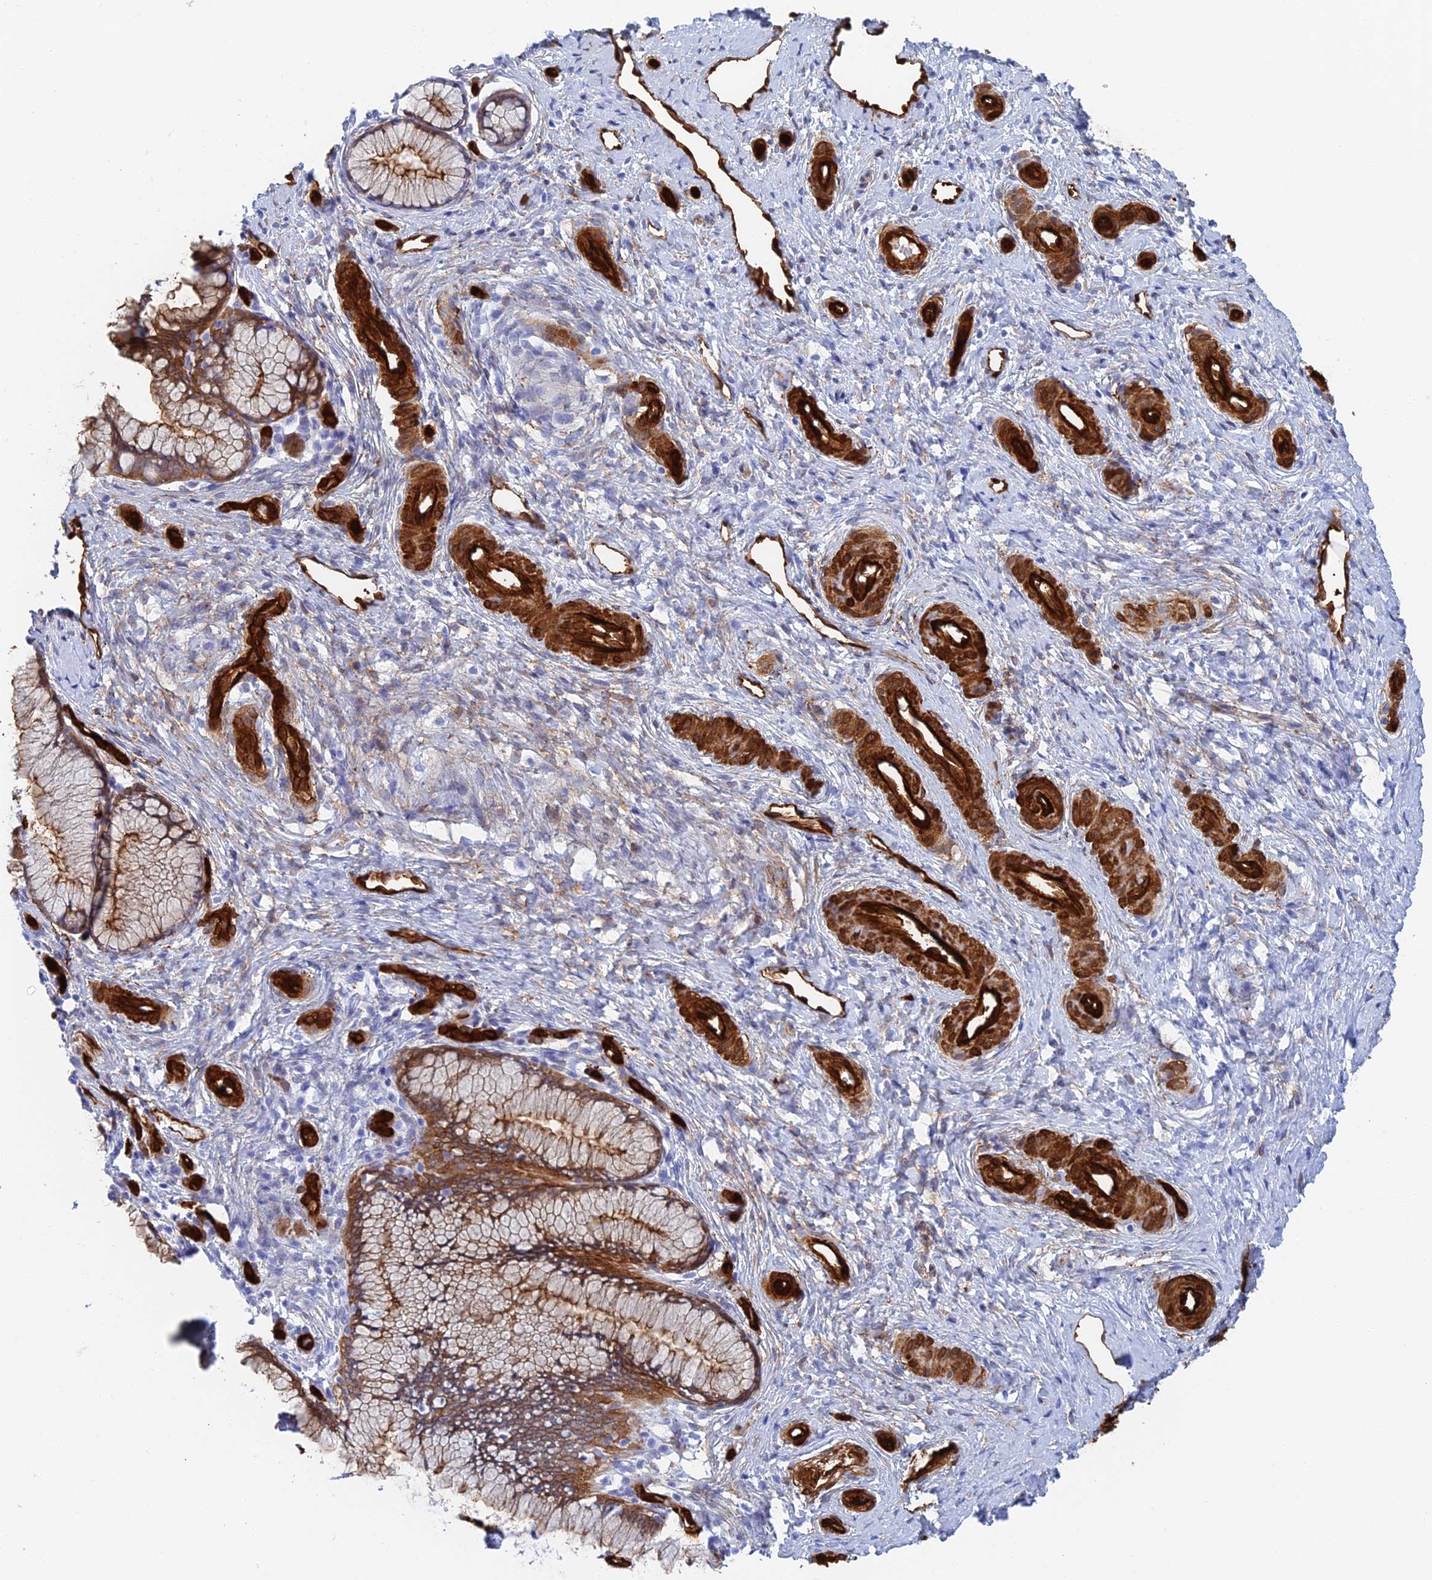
{"staining": {"intensity": "strong", "quantity": ">75%", "location": "cytoplasmic/membranous"}, "tissue": "cervix", "cell_type": "Glandular cells", "image_type": "normal", "snomed": [{"axis": "morphology", "description": "Normal tissue, NOS"}, {"axis": "topography", "description": "Cervix"}], "caption": "Protein analysis of benign cervix demonstrates strong cytoplasmic/membranous positivity in approximately >75% of glandular cells.", "gene": "CRIP2", "patient": {"sex": "female", "age": 36}}